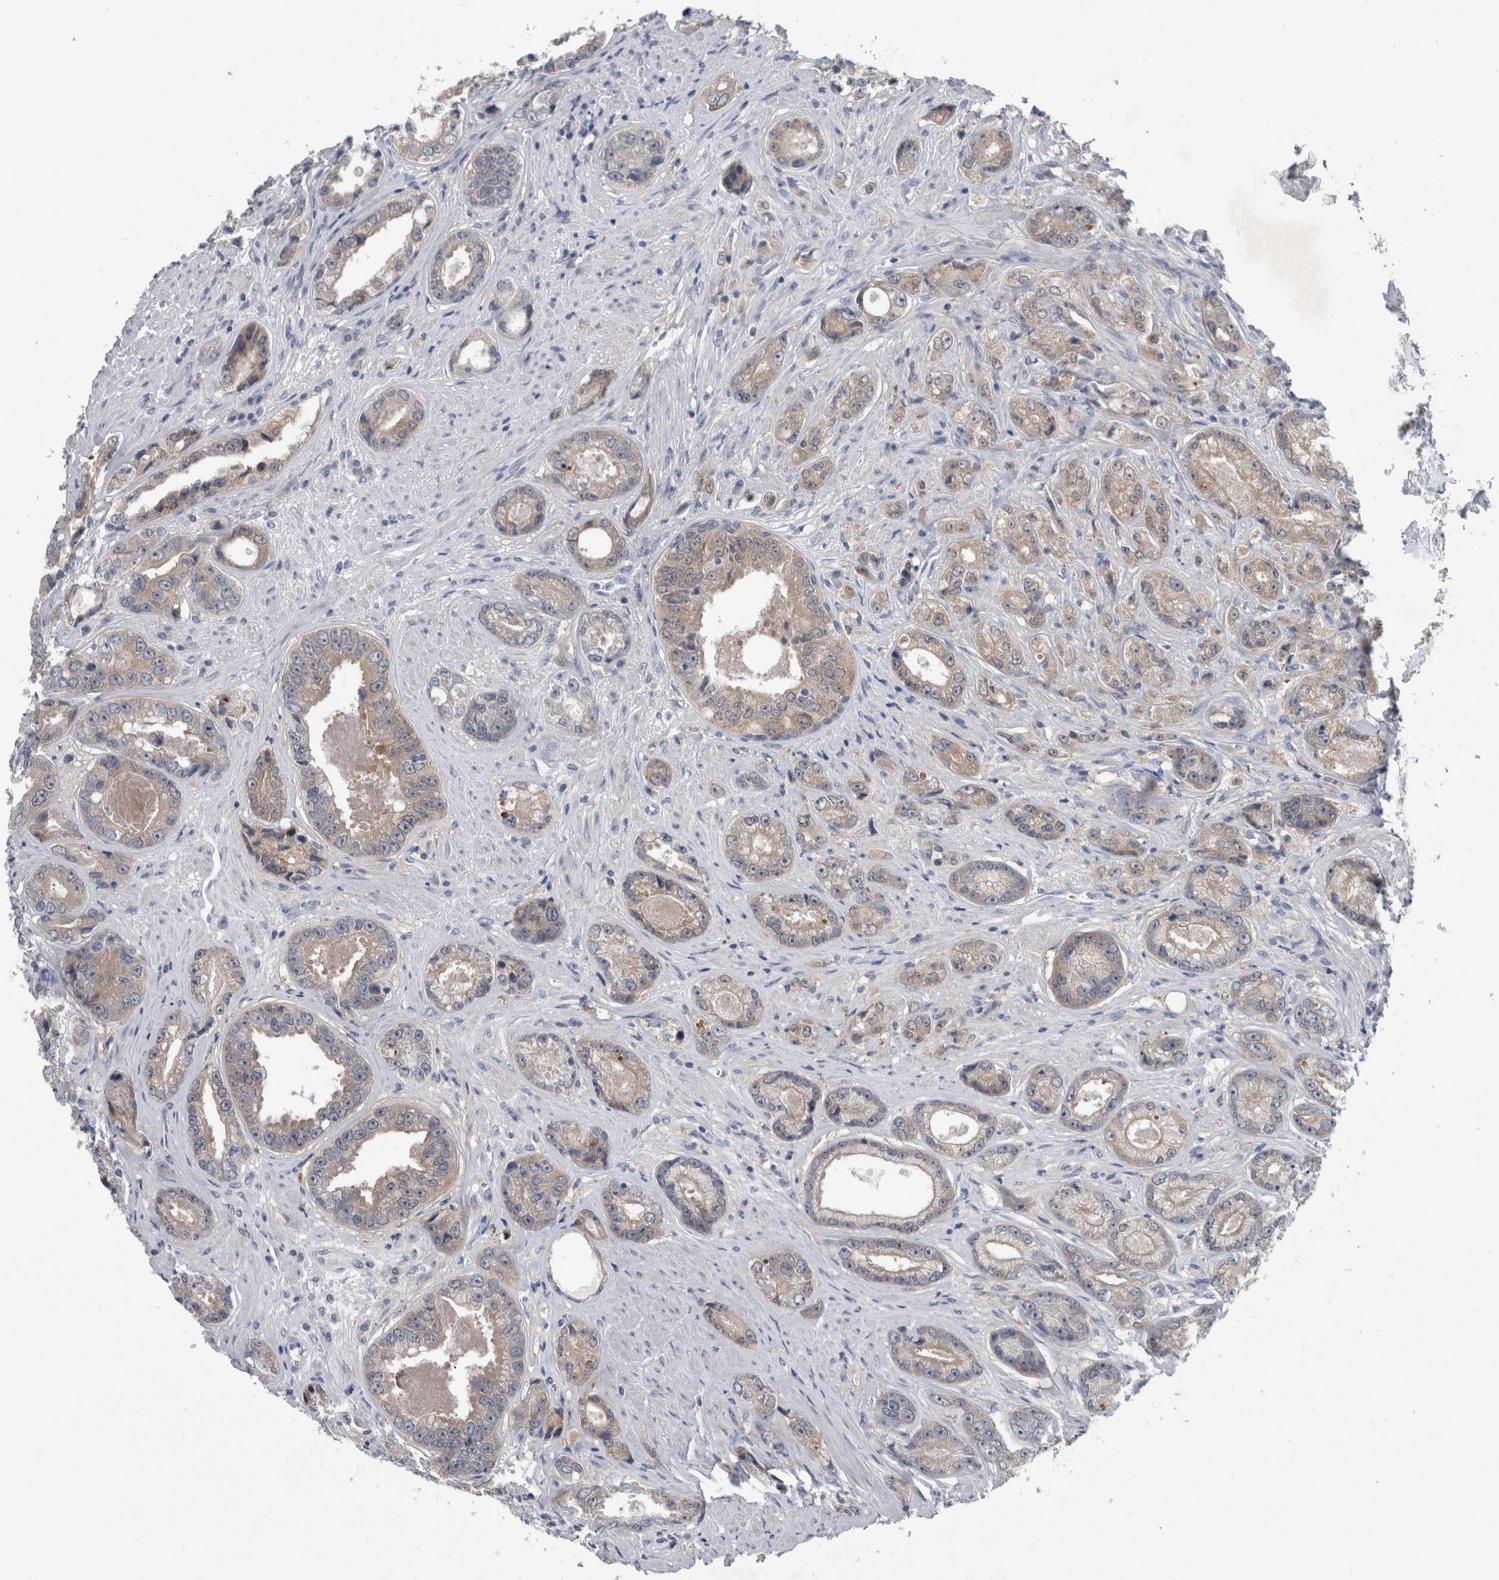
{"staining": {"intensity": "weak", "quantity": ">75%", "location": "cytoplasmic/membranous"}, "tissue": "prostate cancer", "cell_type": "Tumor cells", "image_type": "cancer", "snomed": [{"axis": "morphology", "description": "Adenocarcinoma, High grade"}, {"axis": "topography", "description": "Prostate"}], "caption": "IHC (DAB) staining of human prostate cancer (high-grade adenocarcinoma) shows weak cytoplasmic/membranous protein staining in about >75% of tumor cells. (DAB IHC with brightfield microscopy, high magnification).", "gene": "FAM83H", "patient": {"sex": "male", "age": 61}}